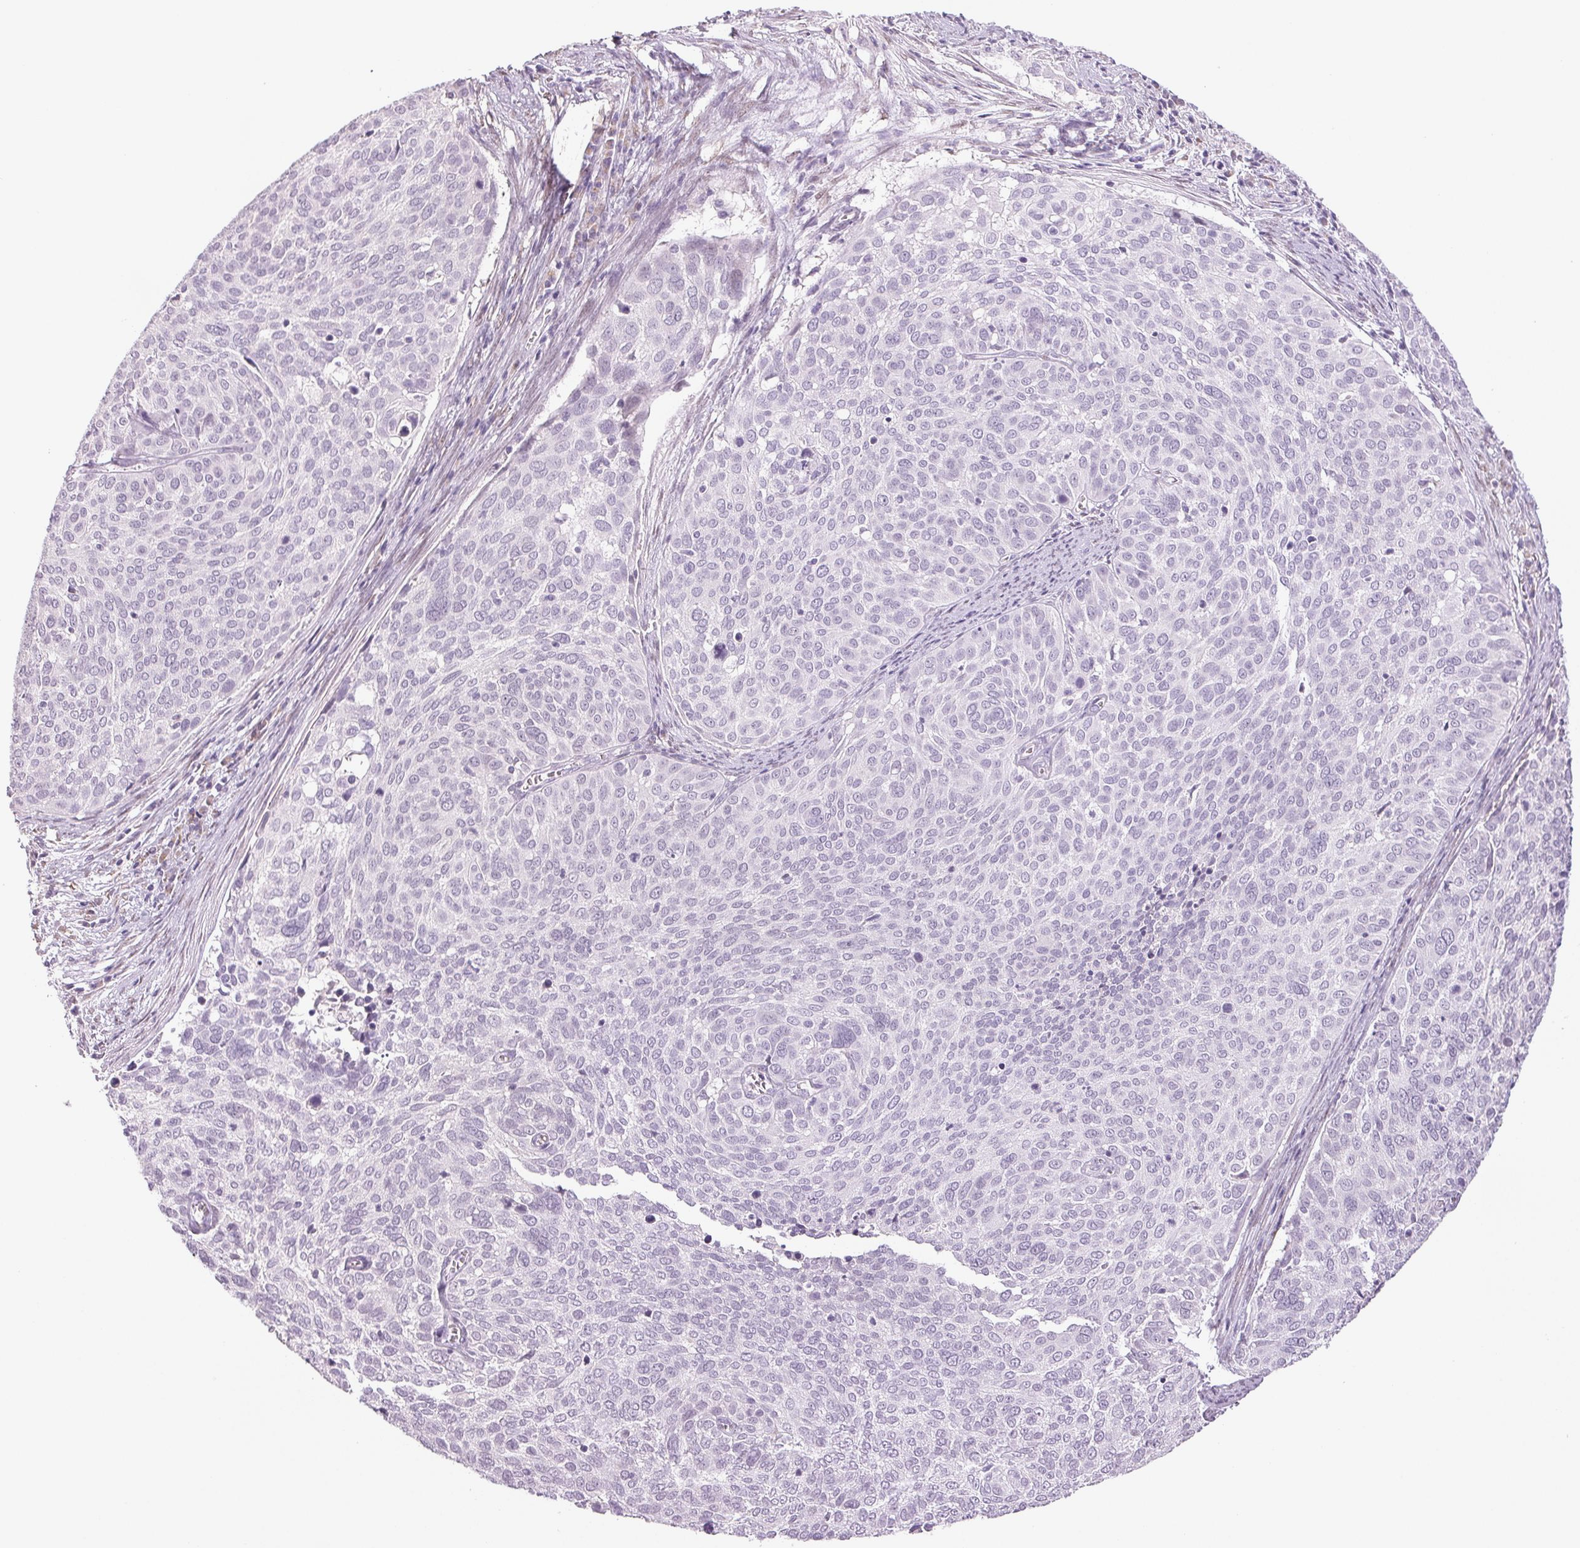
{"staining": {"intensity": "negative", "quantity": "none", "location": "none"}, "tissue": "cervical cancer", "cell_type": "Tumor cells", "image_type": "cancer", "snomed": [{"axis": "morphology", "description": "Squamous cell carcinoma, NOS"}, {"axis": "topography", "description": "Cervix"}], "caption": "This is an immunohistochemistry (IHC) image of cervical cancer (squamous cell carcinoma). There is no expression in tumor cells.", "gene": "DNAJC6", "patient": {"sex": "female", "age": 39}}